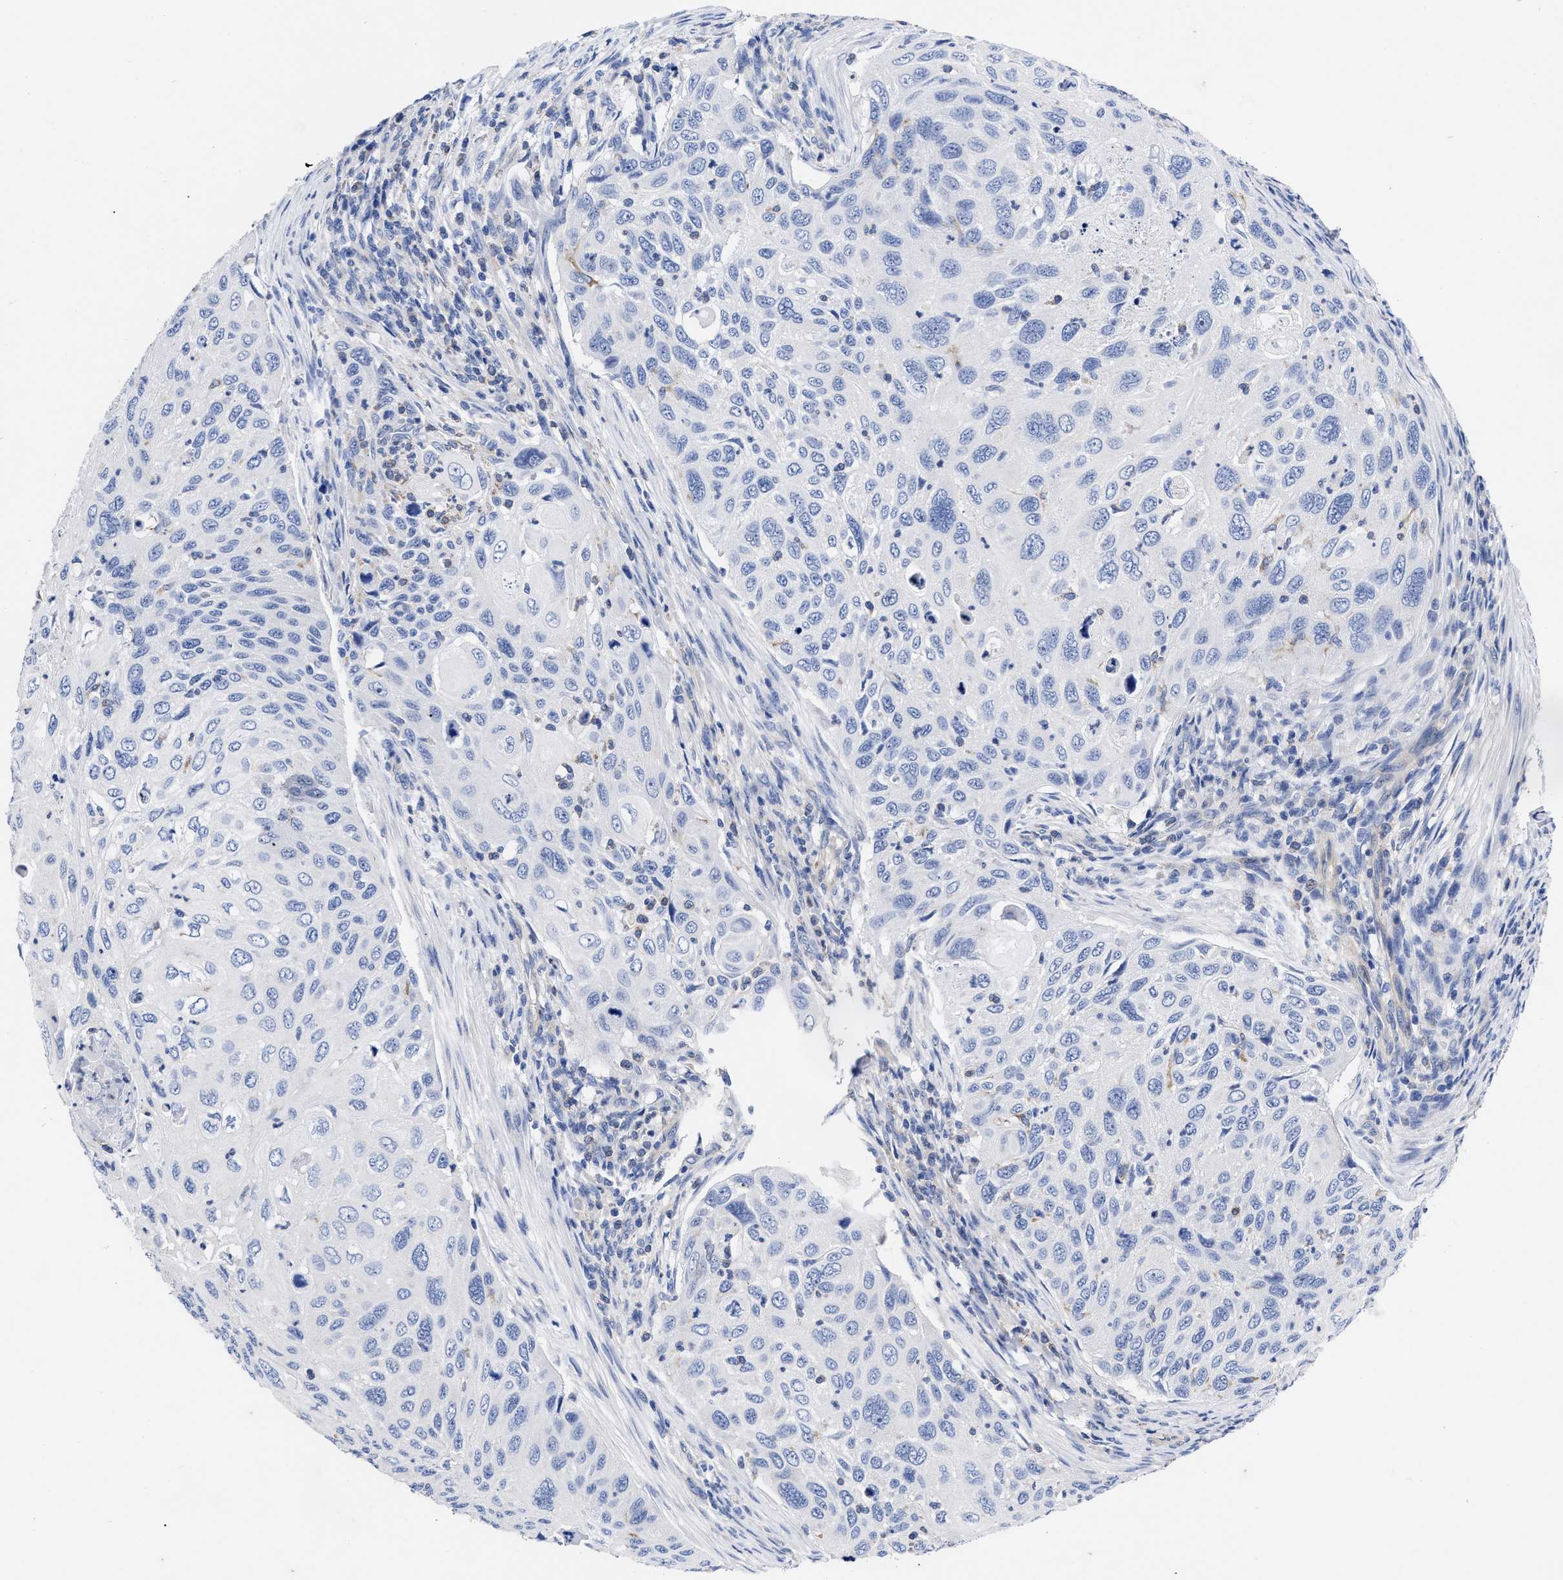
{"staining": {"intensity": "negative", "quantity": "none", "location": "none"}, "tissue": "cervical cancer", "cell_type": "Tumor cells", "image_type": "cancer", "snomed": [{"axis": "morphology", "description": "Squamous cell carcinoma, NOS"}, {"axis": "topography", "description": "Cervix"}], "caption": "Tumor cells show no significant protein positivity in squamous cell carcinoma (cervical). (Immunohistochemistry, brightfield microscopy, high magnification).", "gene": "IRAG2", "patient": {"sex": "female", "age": 70}}